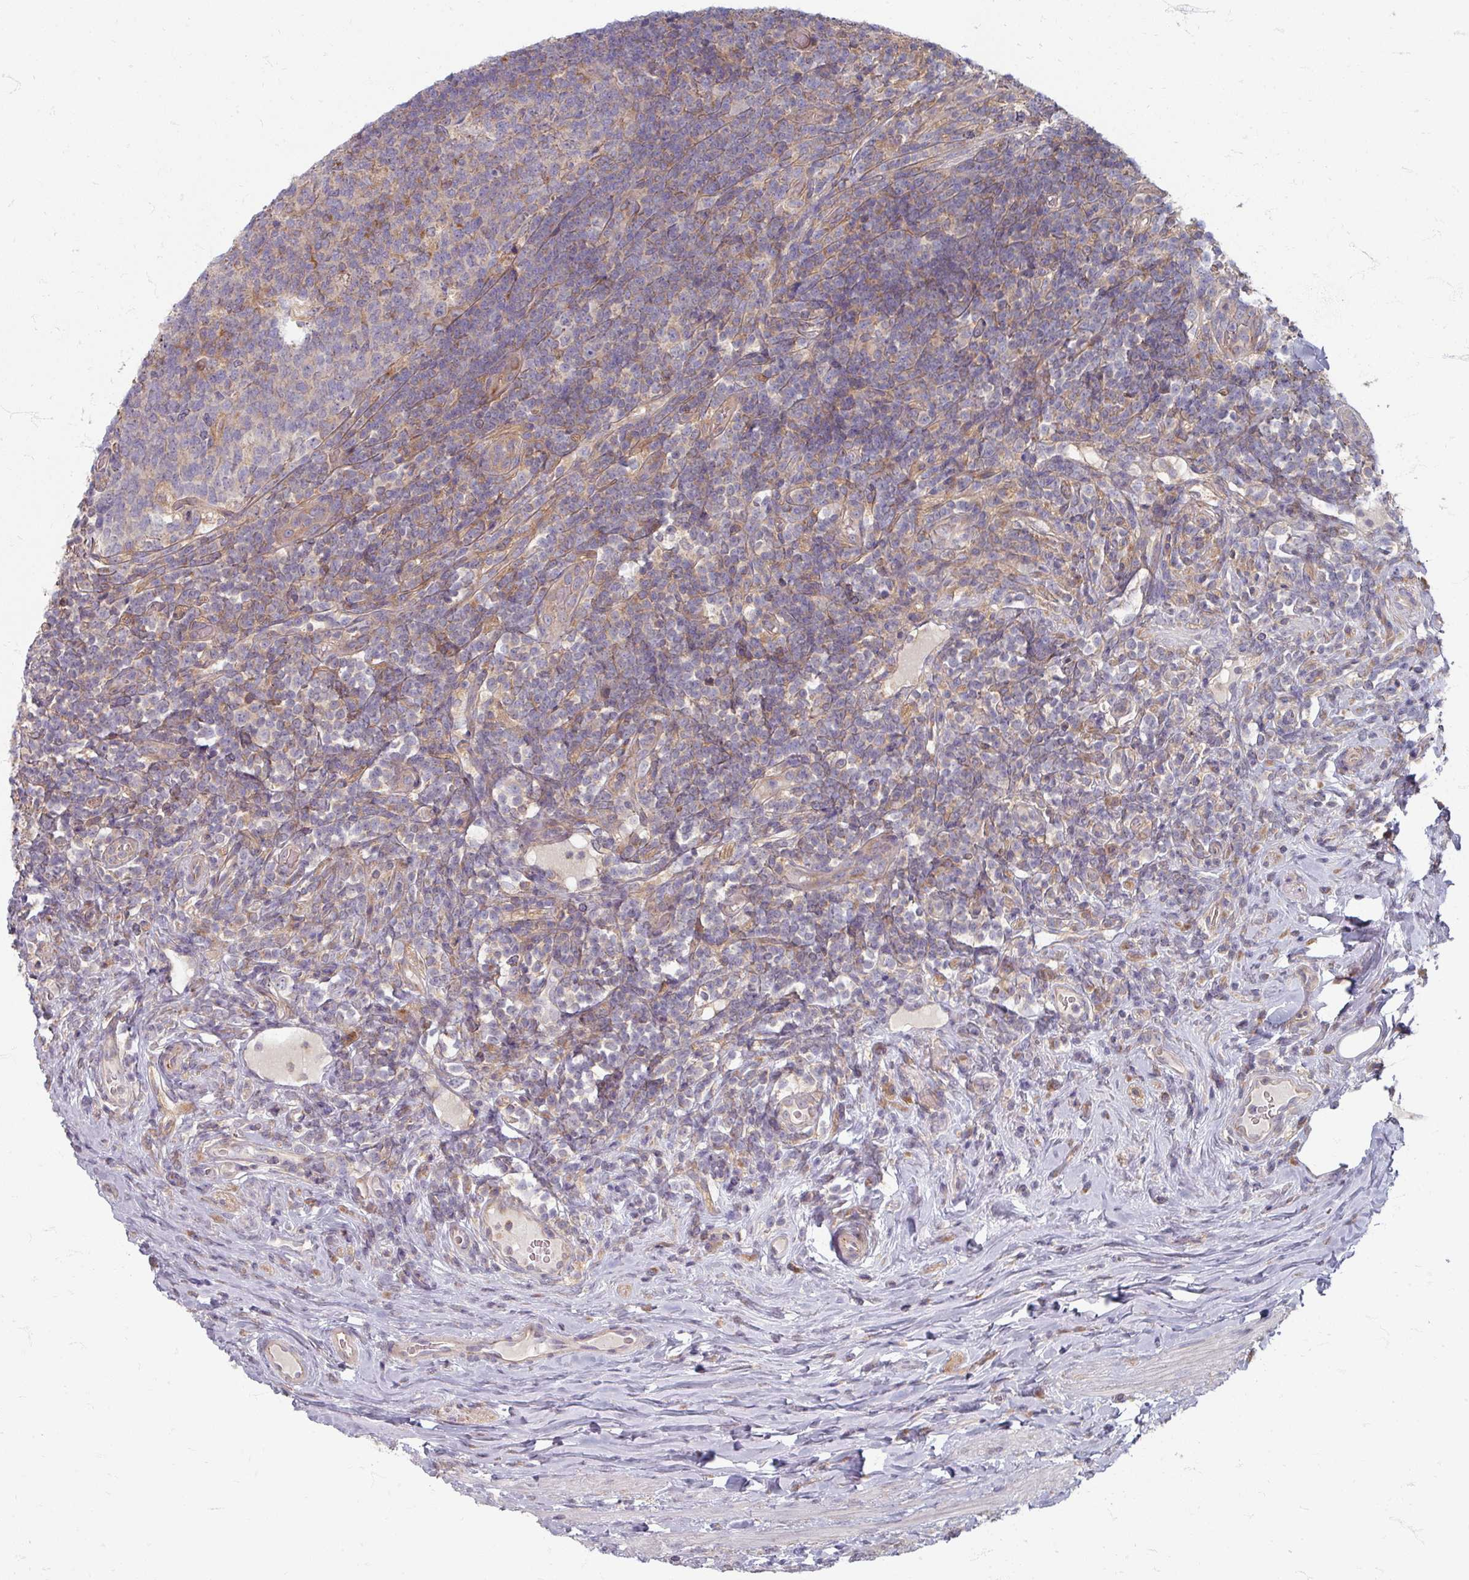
{"staining": {"intensity": "moderate", "quantity": ">75%", "location": "cytoplasmic/membranous"}, "tissue": "appendix", "cell_type": "Glandular cells", "image_type": "normal", "snomed": [{"axis": "morphology", "description": "Normal tissue, NOS"}, {"axis": "topography", "description": "Appendix"}], "caption": "Unremarkable appendix reveals moderate cytoplasmic/membranous expression in approximately >75% of glandular cells.", "gene": "STAM", "patient": {"sex": "female", "age": 43}}